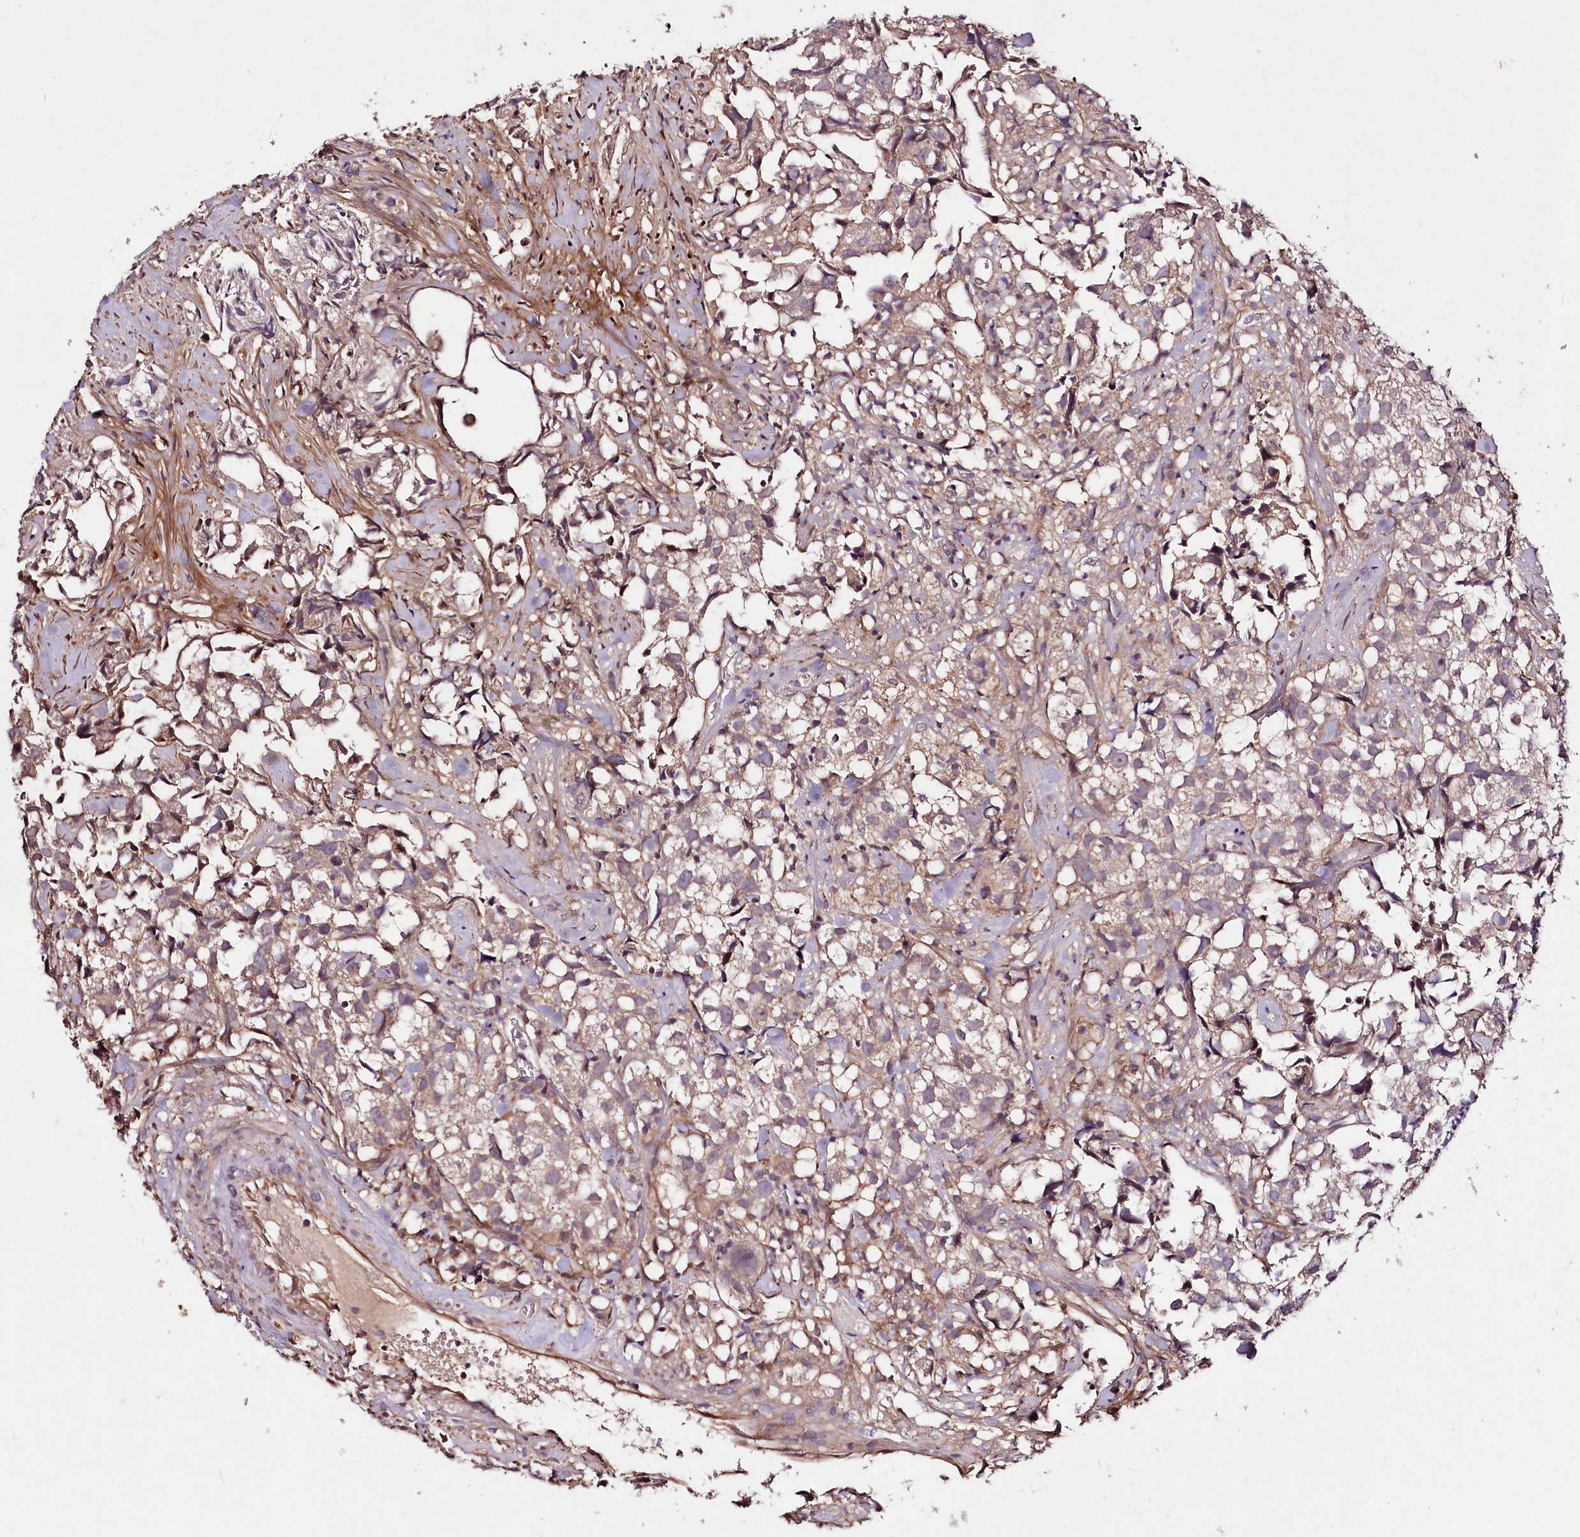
{"staining": {"intensity": "weak", "quantity": ">75%", "location": "cytoplasmic/membranous"}, "tissue": "urothelial cancer", "cell_type": "Tumor cells", "image_type": "cancer", "snomed": [{"axis": "morphology", "description": "Urothelial carcinoma, High grade"}, {"axis": "topography", "description": "Urinary bladder"}], "caption": "Protein staining of high-grade urothelial carcinoma tissue exhibits weak cytoplasmic/membranous staining in about >75% of tumor cells. (IHC, brightfield microscopy, high magnification).", "gene": "TNPO3", "patient": {"sex": "female", "age": 75}}